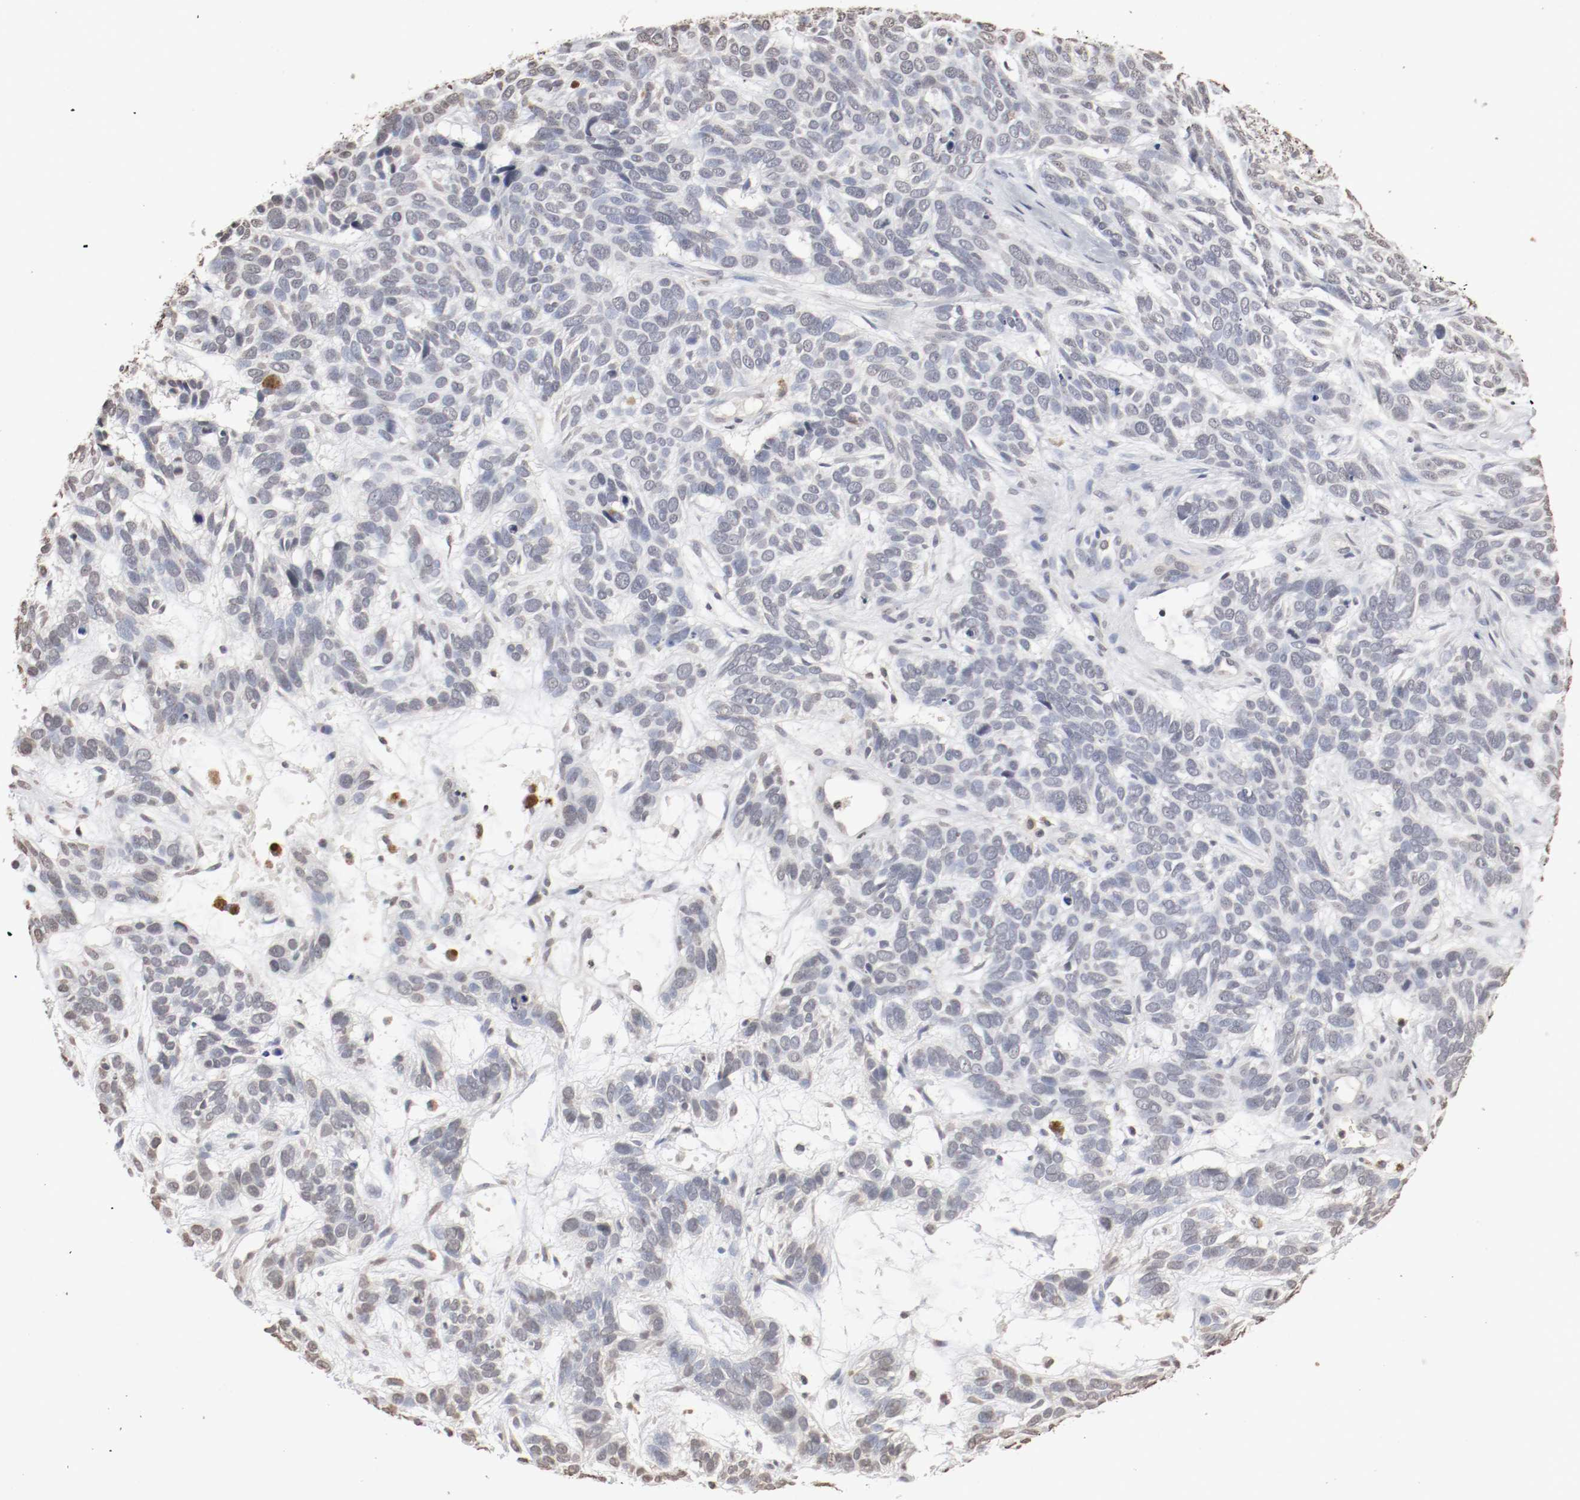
{"staining": {"intensity": "negative", "quantity": "none", "location": "none"}, "tissue": "skin cancer", "cell_type": "Tumor cells", "image_type": "cancer", "snomed": [{"axis": "morphology", "description": "Basal cell carcinoma"}, {"axis": "topography", "description": "Skin"}], "caption": "Photomicrograph shows no significant protein expression in tumor cells of skin cancer.", "gene": "WASL", "patient": {"sex": "male", "age": 87}}